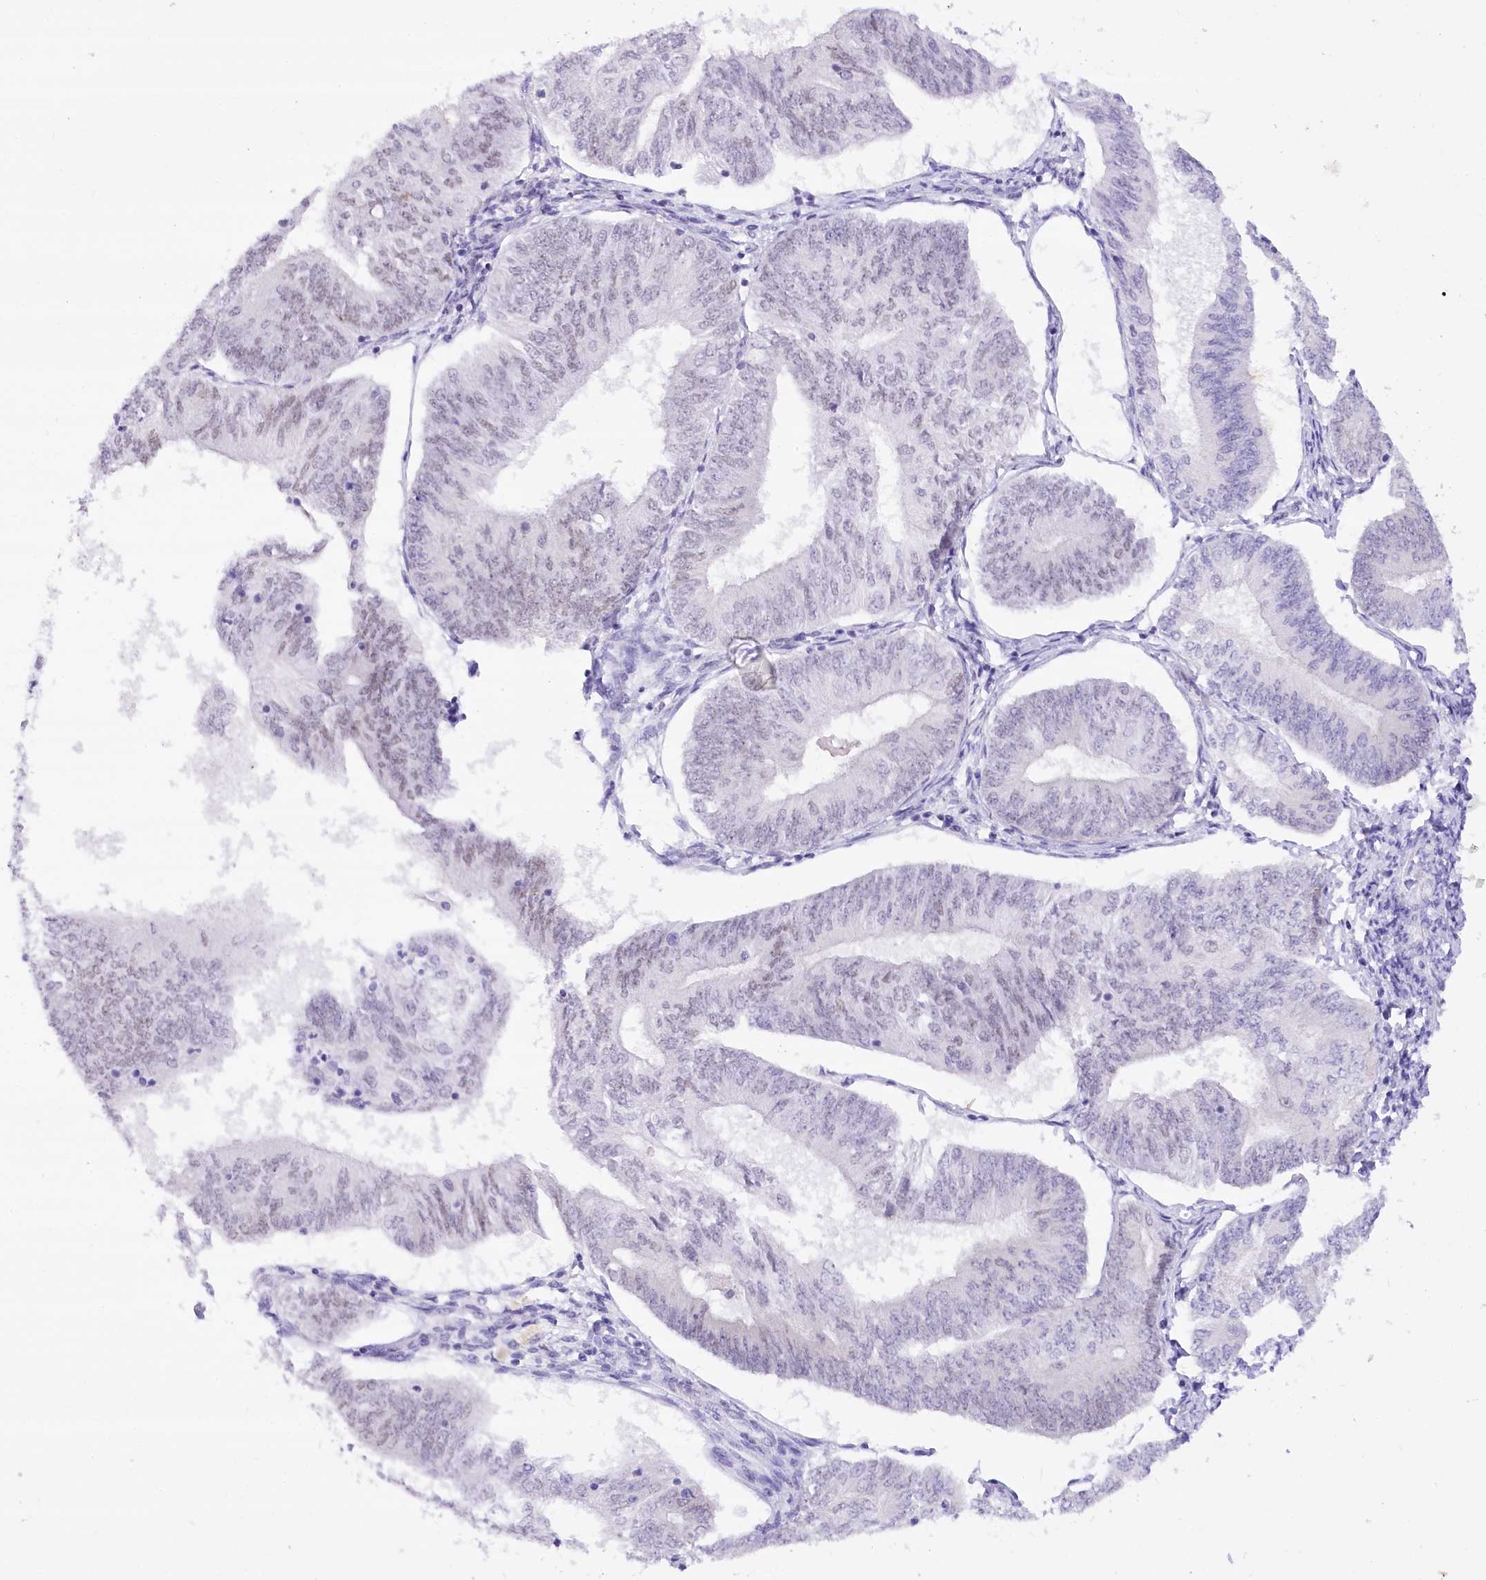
{"staining": {"intensity": "negative", "quantity": "none", "location": "none"}, "tissue": "endometrial cancer", "cell_type": "Tumor cells", "image_type": "cancer", "snomed": [{"axis": "morphology", "description": "Adenocarcinoma, NOS"}, {"axis": "topography", "description": "Endometrium"}], "caption": "The image reveals no significant positivity in tumor cells of adenocarcinoma (endometrial).", "gene": "HNRNPA0", "patient": {"sex": "female", "age": 58}}